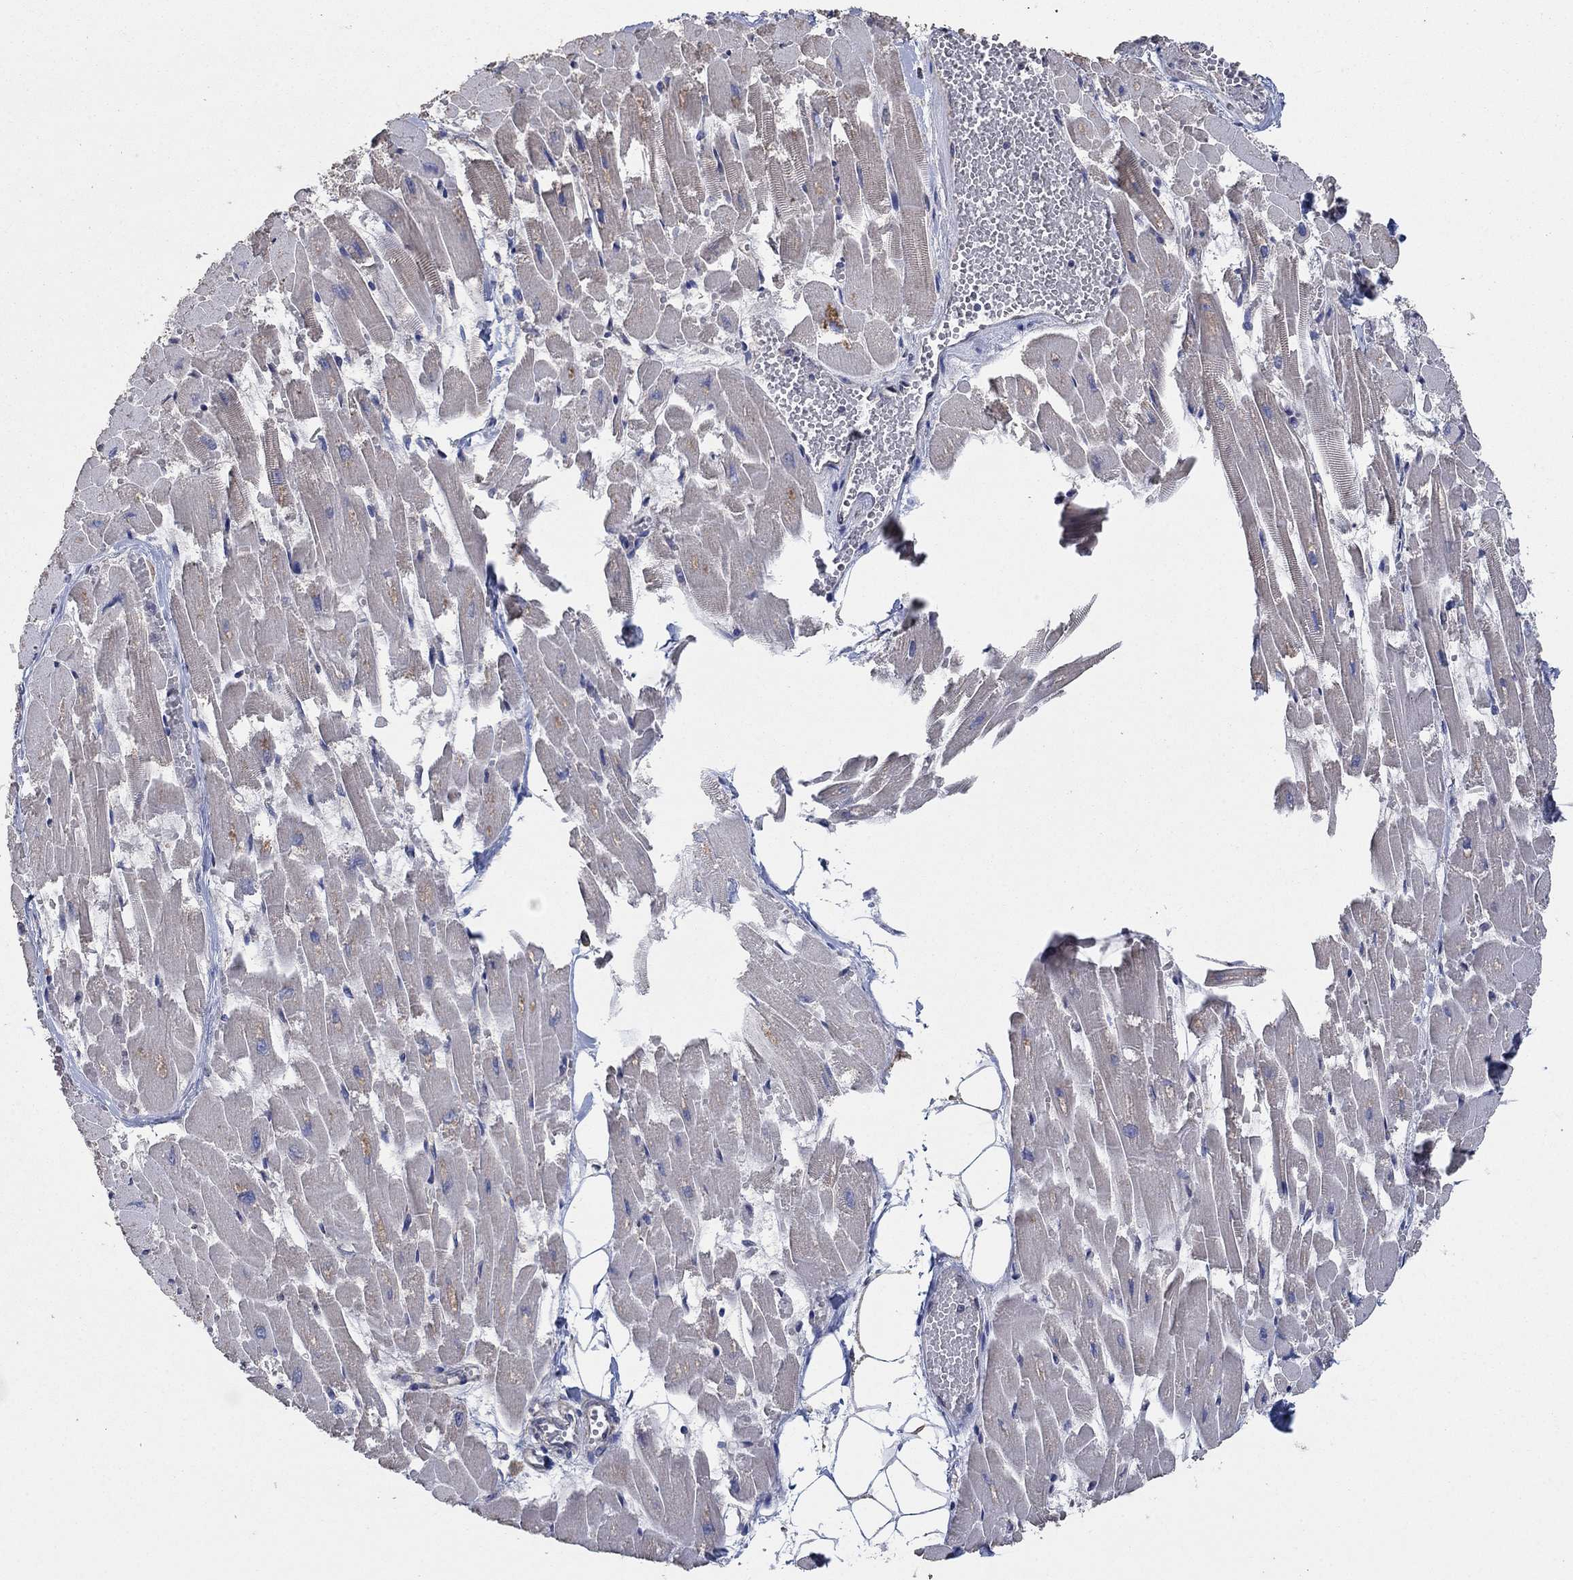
{"staining": {"intensity": "weak", "quantity": "<25%", "location": "cytoplasmic/membranous"}, "tissue": "heart muscle", "cell_type": "Cardiomyocytes", "image_type": "normal", "snomed": [{"axis": "morphology", "description": "Normal tissue, NOS"}, {"axis": "topography", "description": "Heart"}], "caption": "DAB immunohistochemical staining of benign human heart muscle exhibits no significant expression in cardiomyocytes.", "gene": "HID1", "patient": {"sex": "female", "age": 52}}